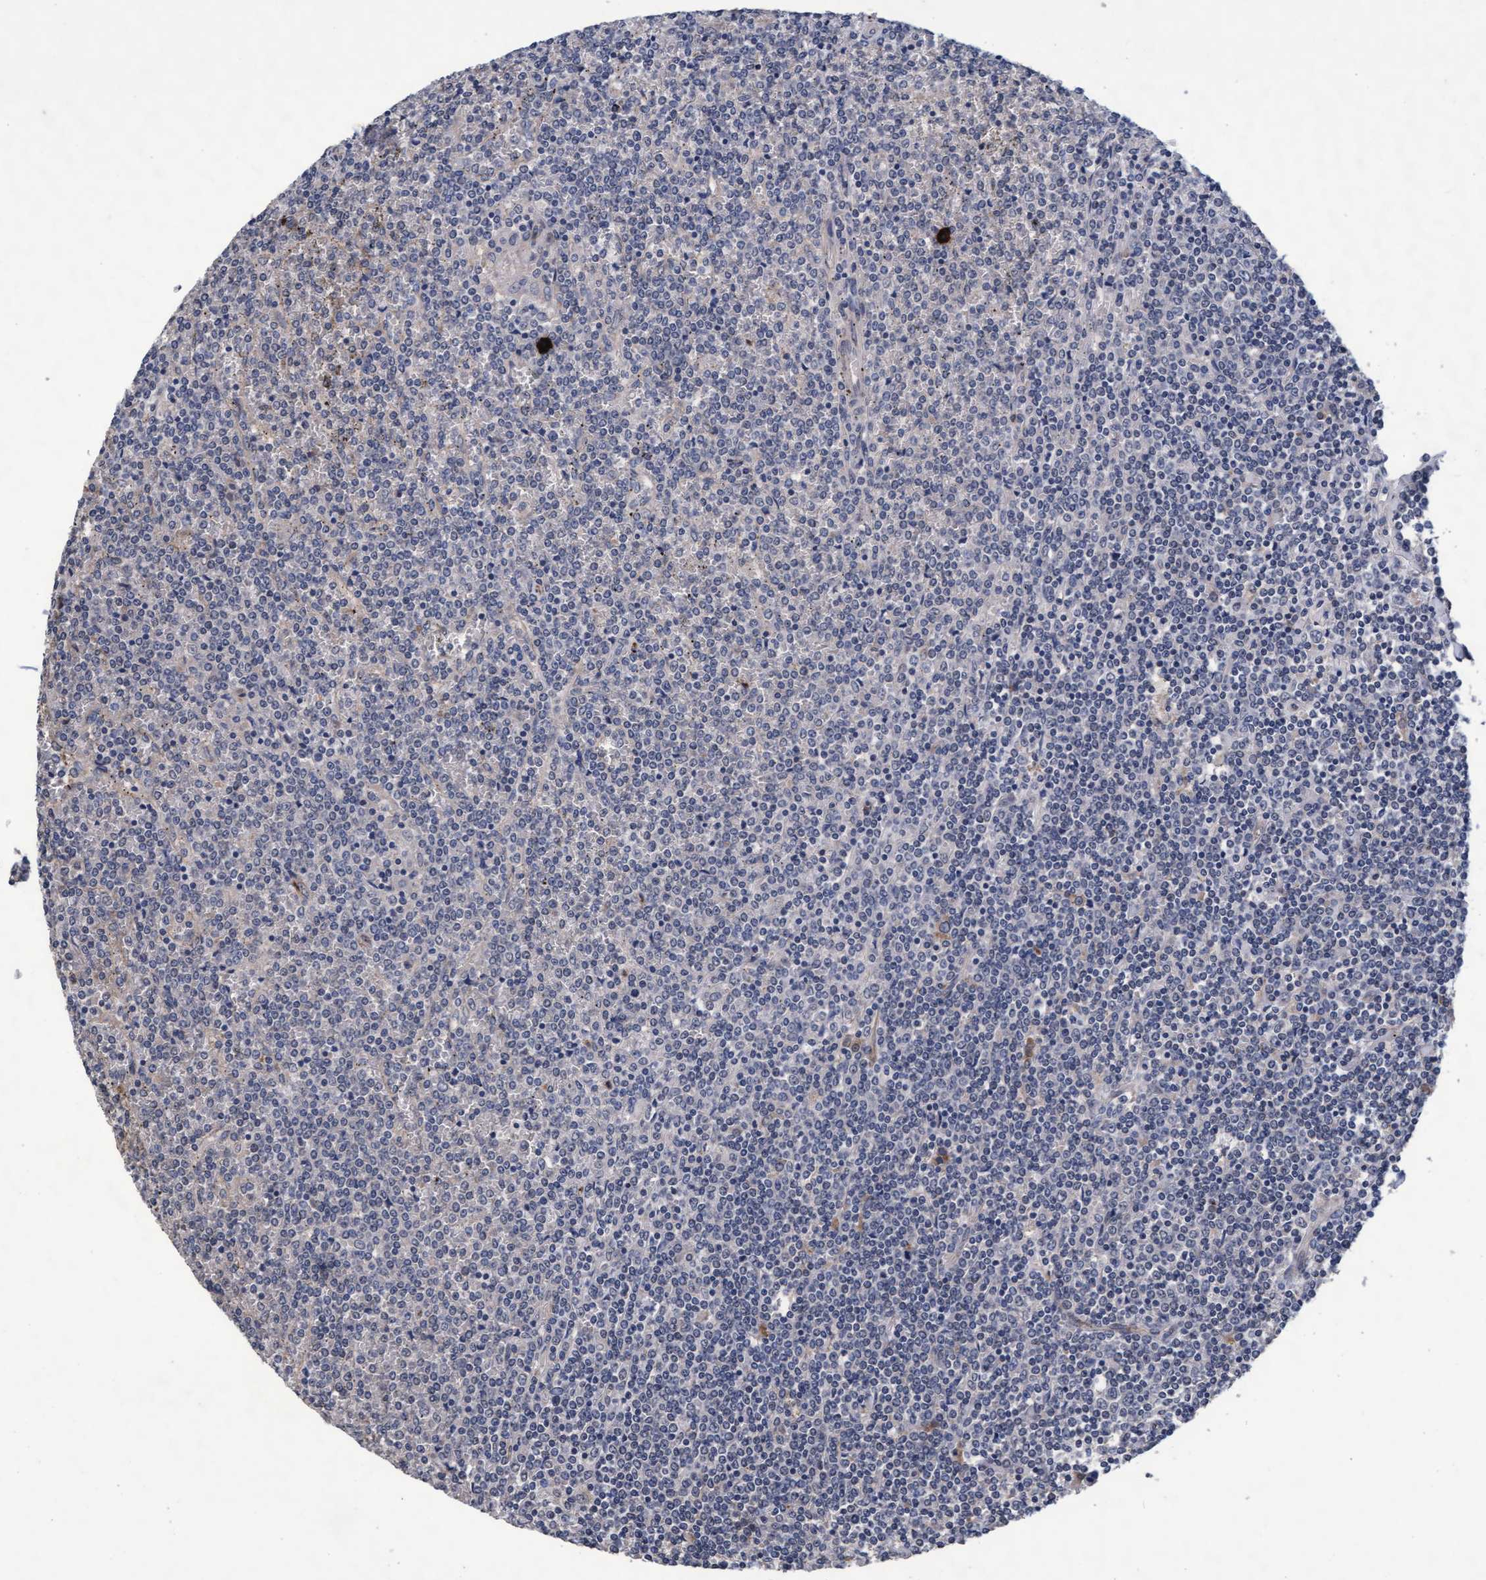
{"staining": {"intensity": "negative", "quantity": "none", "location": "none"}, "tissue": "lymphoma", "cell_type": "Tumor cells", "image_type": "cancer", "snomed": [{"axis": "morphology", "description": "Malignant lymphoma, non-Hodgkin's type, Low grade"}, {"axis": "topography", "description": "Spleen"}], "caption": "A high-resolution photomicrograph shows IHC staining of low-grade malignant lymphoma, non-Hodgkin's type, which demonstrates no significant positivity in tumor cells.", "gene": "CPQ", "patient": {"sex": "female", "age": 19}}